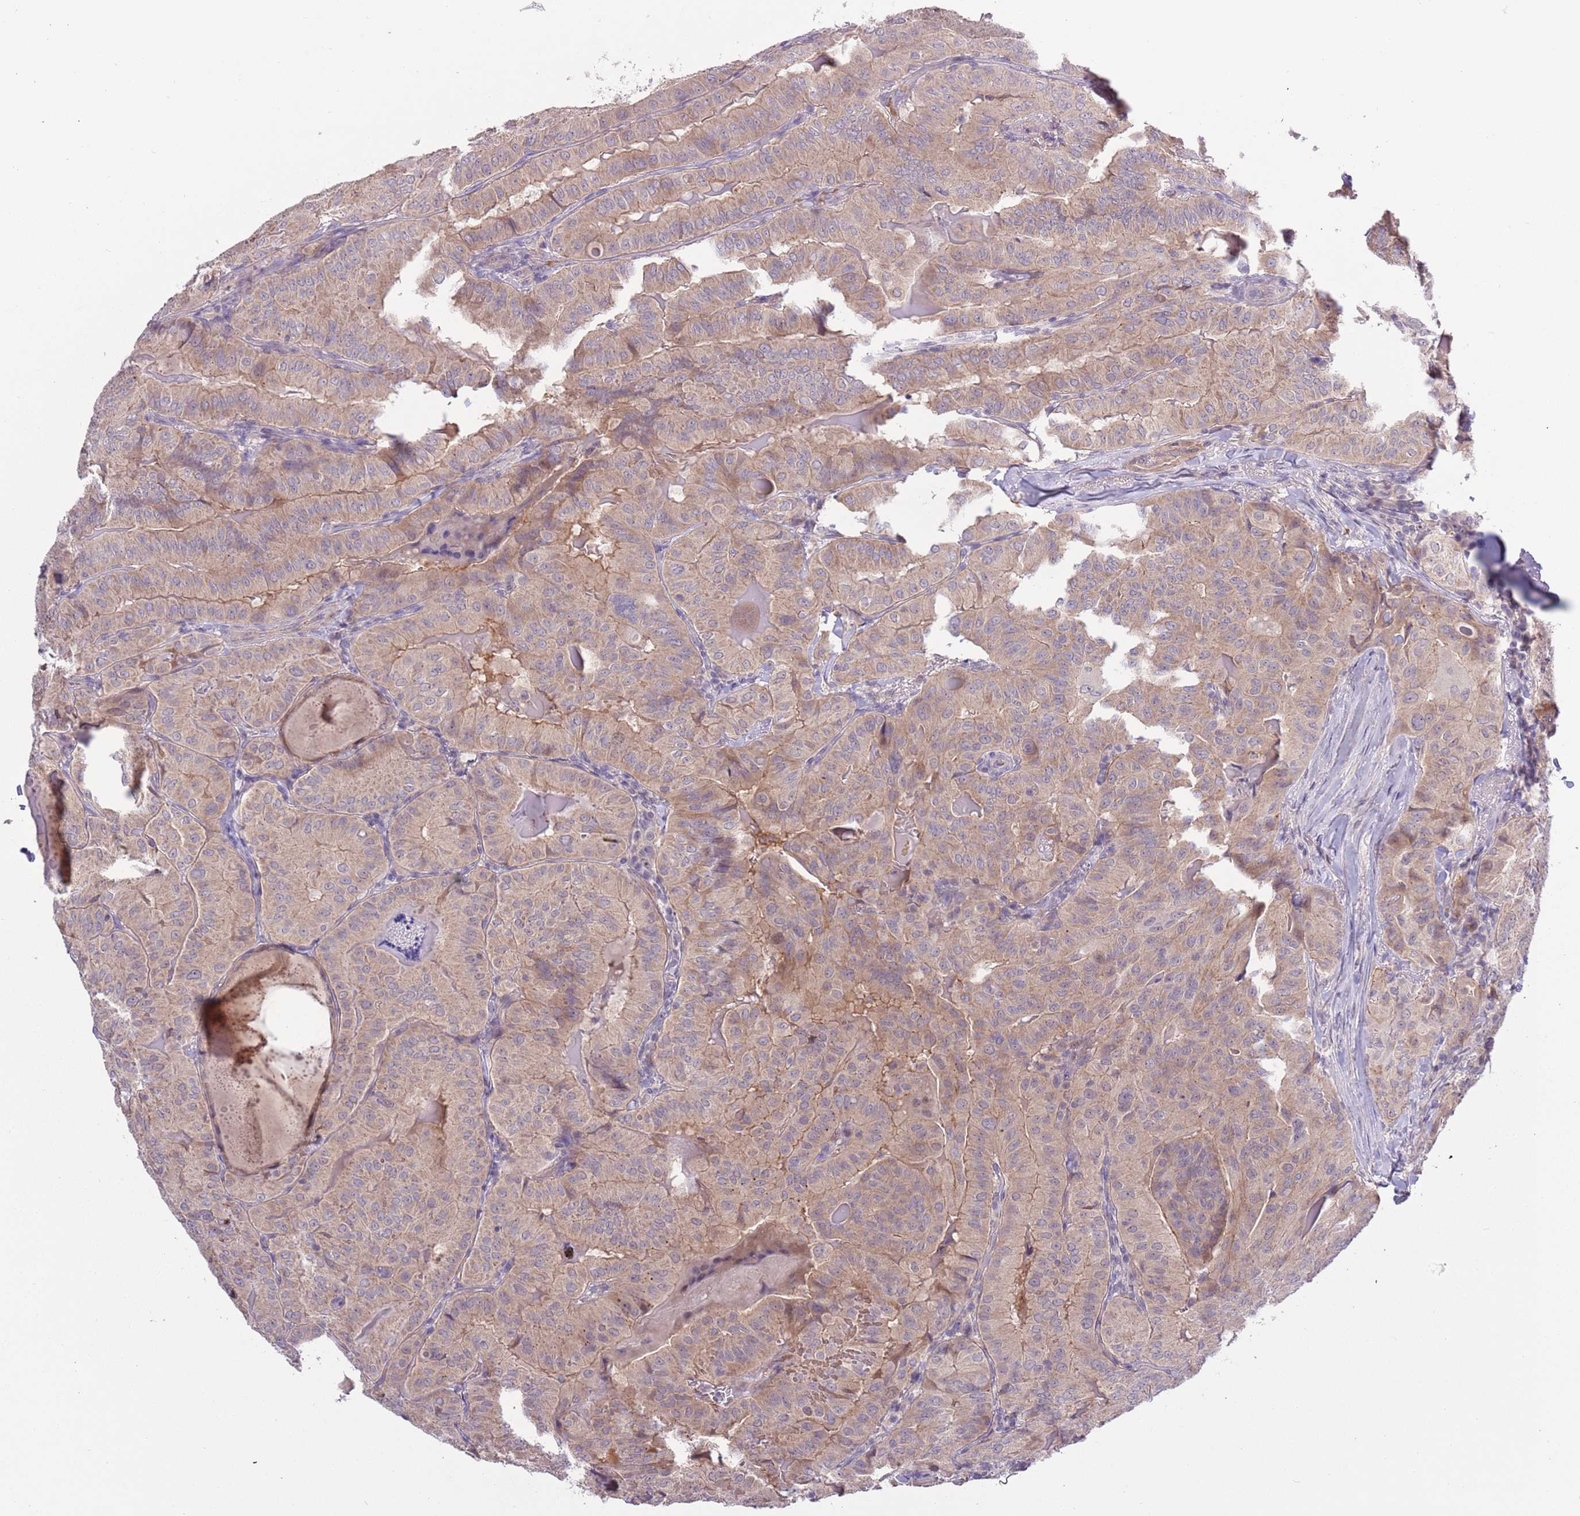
{"staining": {"intensity": "moderate", "quantity": ">75%", "location": "cytoplasmic/membranous"}, "tissue": "thyroid cancer", "cell_type": "Tumor cells", "image_type": "cancer", "snomed": [{"axis": "morphology", "description": "Papillary adenocarcinoma, NOS"}, {"axis": "topography", "description": "Thyroid gland"}], "caption": "Immunohistochemistry (IHC) (DAB (3,3'-diaminobenzidine)) staining of papillary adenocarcinoma (thyroid) displays moderate cytoplasmic/membranous protein positivity in about >75% of tumor cells.", "gene": "SHROOM3", "patient": {"sex": "female", "age": 68}}